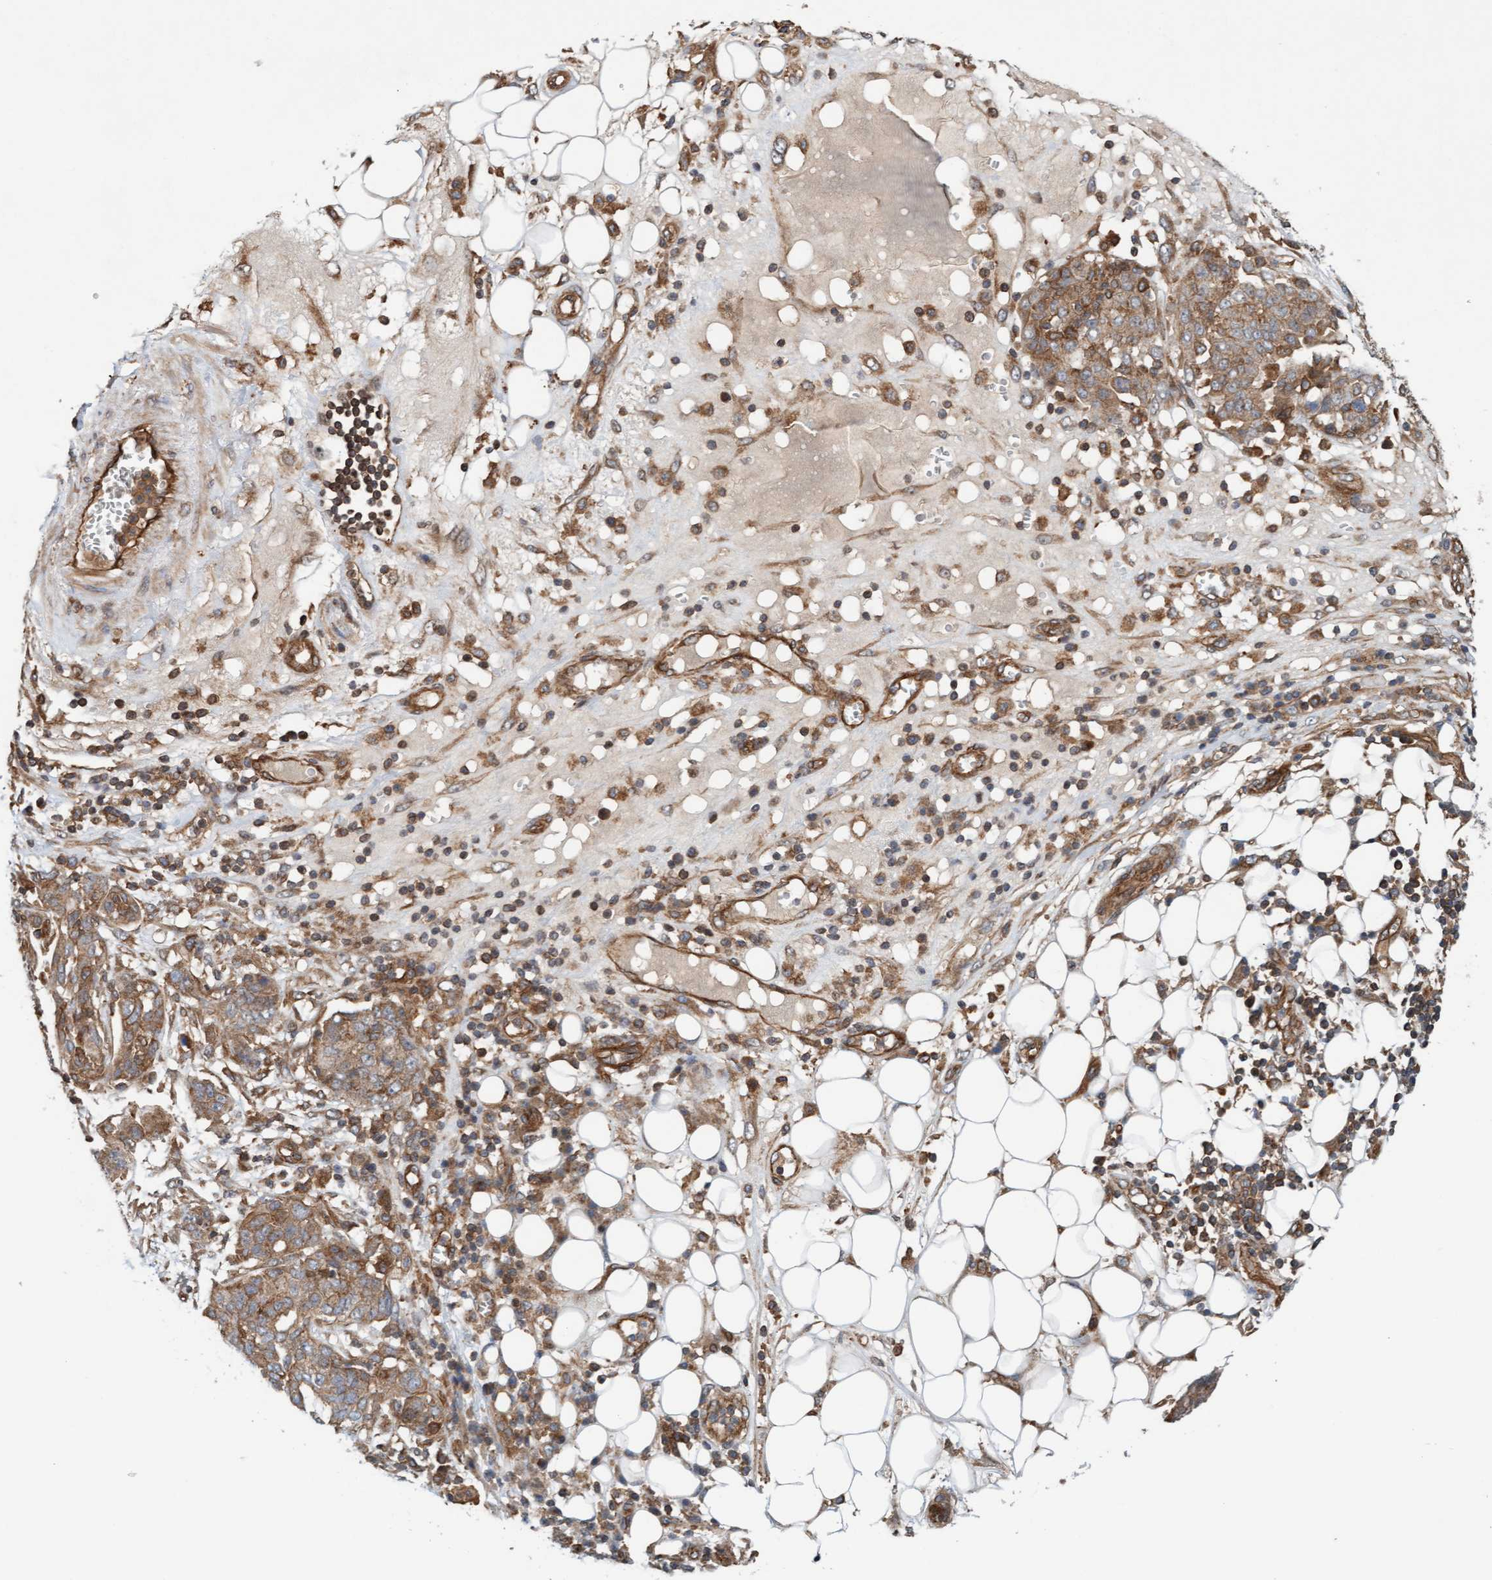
{"staining": {"intensity": "moderate", "quantity": ">75%", "location": "cytoplasmic/membranous"}, "tissue": "ovarian cancer", "cell_type": "Tumor cells", "image_type": "cancer", "snomed": [{"axis": "morphology", "description": "Cystadenocarcinoma, serous, NOS"}, {"axis": "topography", "description": "Soft tissue"}, {"axis": "topography", "description": "Ovary"}], "caption": "The photomicrograph demonstrates a brown stain indicating the presence of a protein in the cytoplasmic/membranous of tumor cells in serous cystadenocarcinoma (ovarian).", "gene": "ERAL1", "patient": {"sex": "female", "age": 57}}